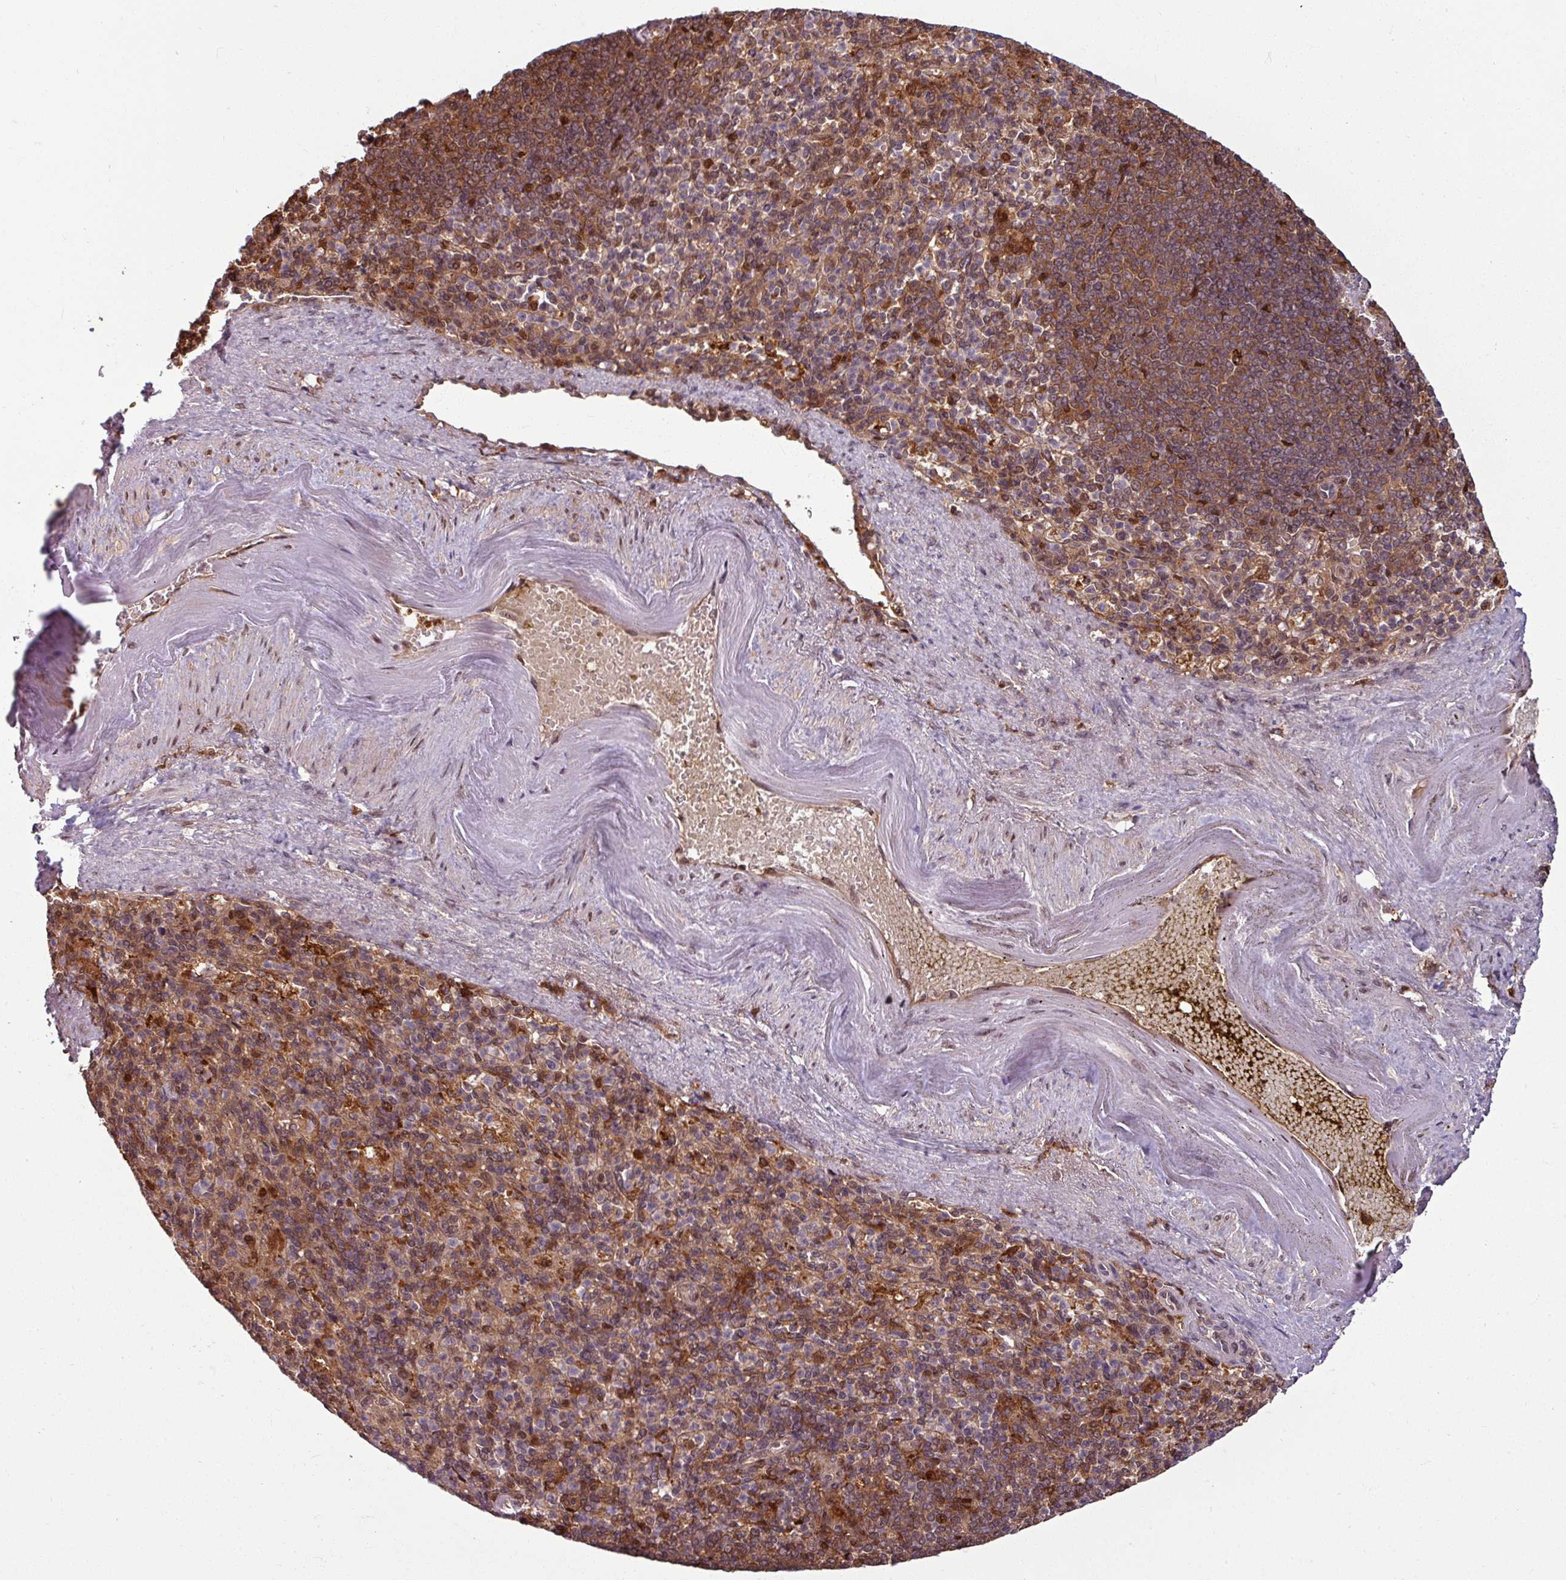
{"staining": {"intensity": "moderate", "quantity": "25%-75%", "location": "cytoplasmic/membranous,nuclear"}, "tissue": "spleen", "cell_type": "Cells in red pulp", "image_type": "normal", "snomed": [{"axis": "morphology", "description": "Normal tissue, NOS"}, {"axis": "topography", "description": "Spleen"}], "caption": "Spleen stained with IHC shows moderate cytoplasmic/membranous,nuclear staining in about 25%-75% of cells in red pulp.", "gene": "KCTD11", "patient": {"sex": "female", "age": 74}}